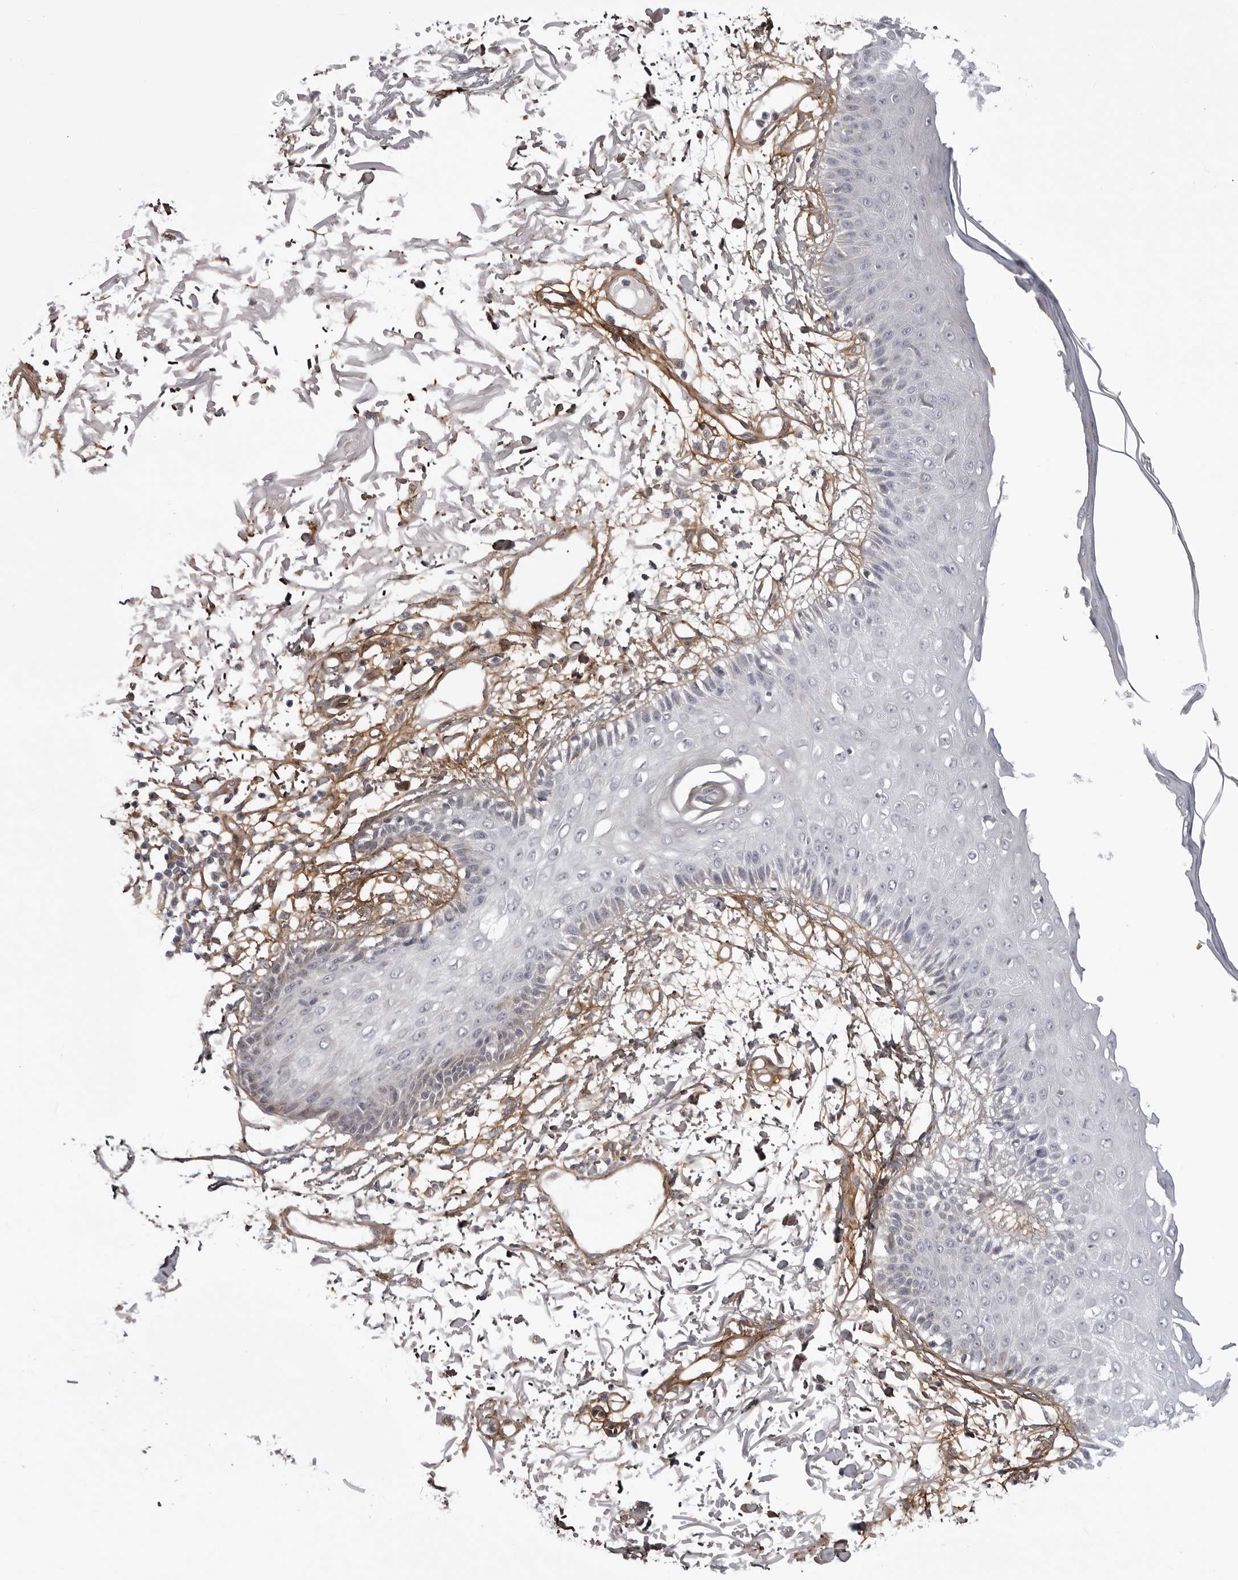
{"staining": {"intensity": "moderate", "quantity": ">75%", "location": "cytoplasmic/membranous"}, "tissue": "skin", "cell_type": "Fibroblasts", "image_type": "normal", "snomed": [{"axis": "morphology", "description": "Normal tissue, NOS"}, {"axis": "morphology", "description": "Squamous cell carcinoma, NOS"}, {"axis": "topography", "description": "Skin"}, {"axis": "topography", "description": "Peripheral nerve tissue"}], "caption": "DAB immunohistochemical staining of normal human skin reveals moderate cytoplasmic/membranous protein expression in about >75% of fibroblasts.", "gene": "ARL5A", "patient": {"sex": "male", "age": 83}}